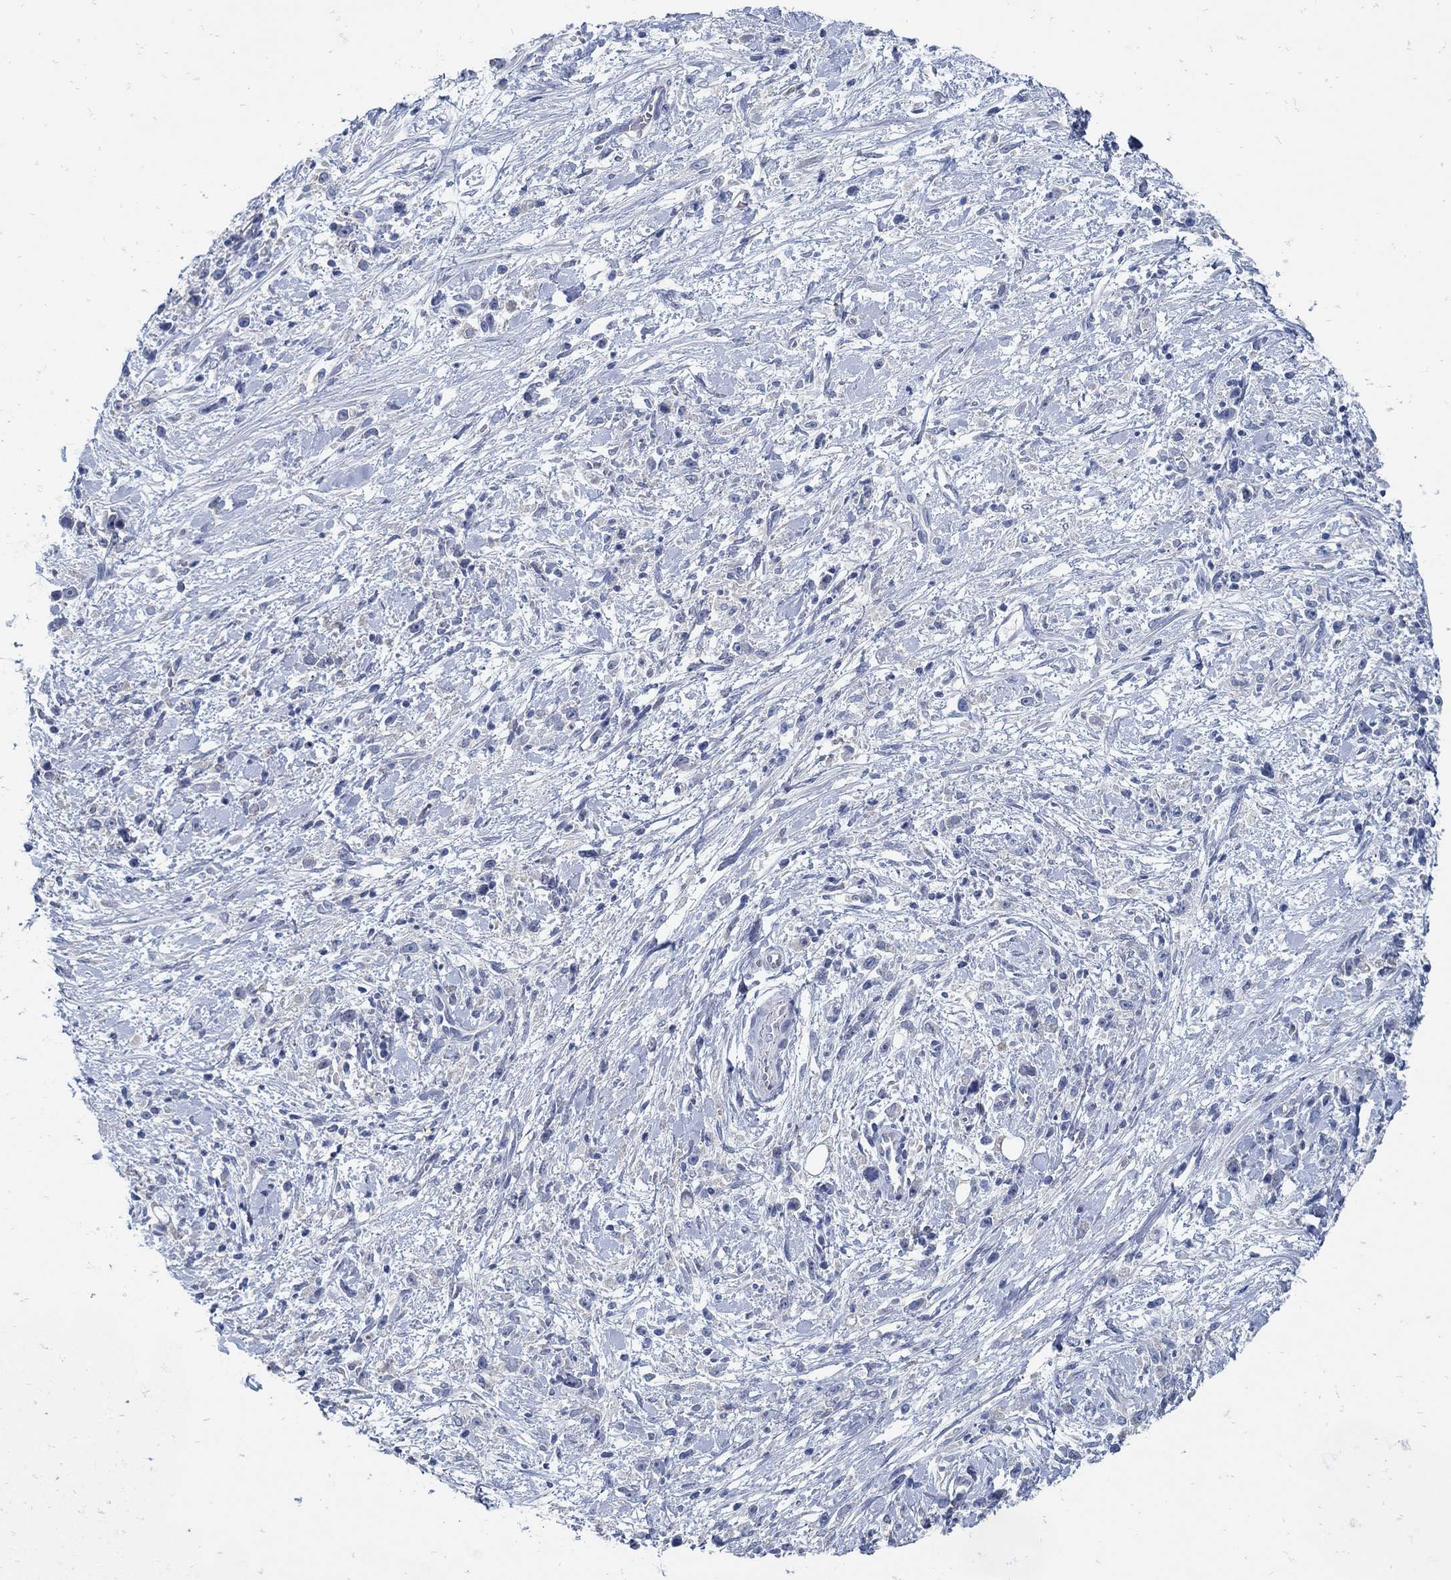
{"staining": {"intensity": "negative", "quantity": "none", "location": "none"}, "tissue": "stomach cancer", "cell_type": "Tumor cells", "image_type": "cancer", "snomed": [{"axis": "morphology", "description": "Adenocarcinoma, NOS"}, {"axis": "topography", "description": "Stomach"}], "caption": "Image shows no significant protein staining in tumor cells of stomach cancer.", "gene": "ZFAND4", "patient": {"sex": "female", "age": 59}}